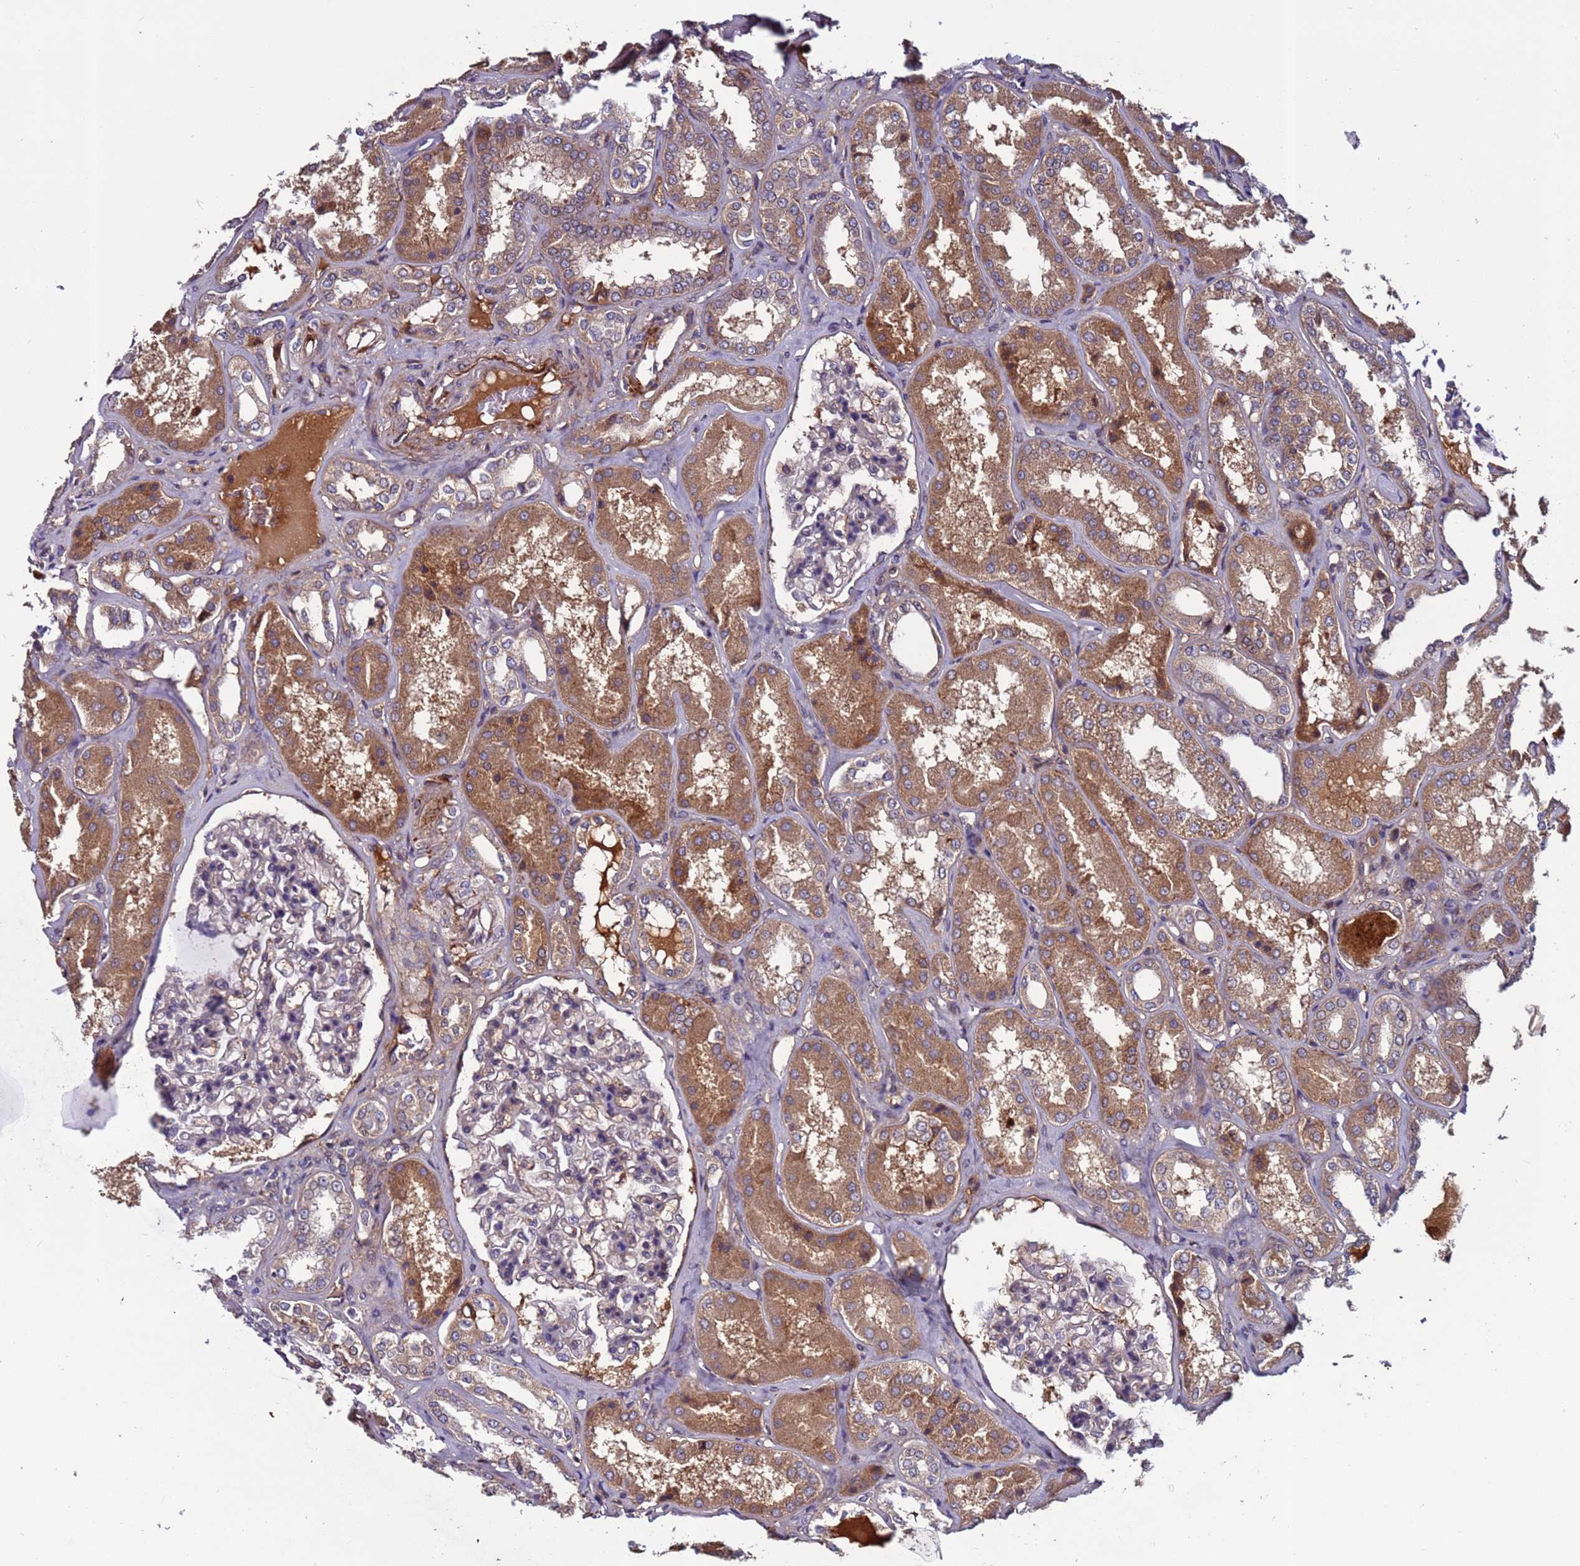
{"staining": {"intensity": "moderate", "quantity": "<25%", "location": "cytoplasmic/membranous"}, "tissue": "kidney", "cell_type": "Cells in glomeruli", "image_type": "normal", "snomed": [{"axis": "morphology", "description": "Normal tissue, NOS"}, {"axis": "topography", "description": "Kidney"}], "caption": "Protein staining of unremarkable kidney demonstrates moderate cytoplasmic/membranous staining in approximately <25% of cells in glomeruli.", "gene": "C8G", "patient": {"sex": "female", "age": 56}}